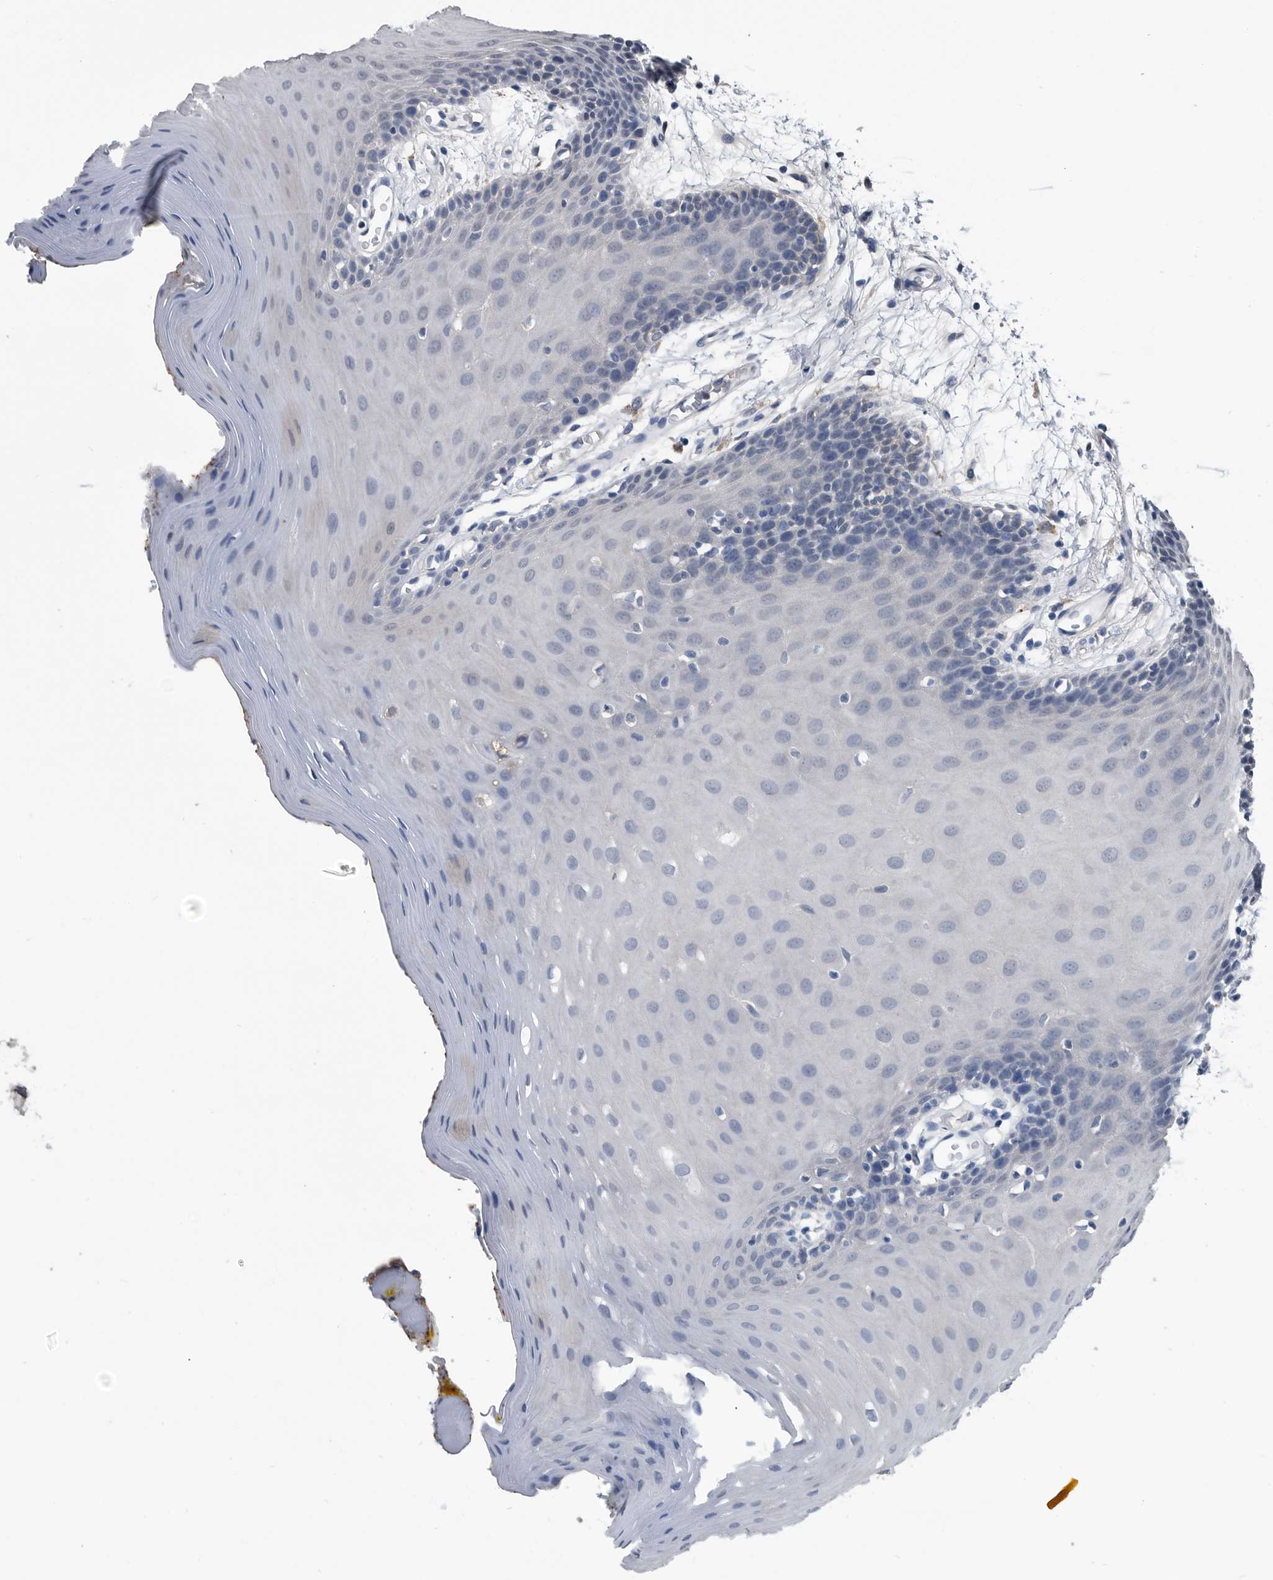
{"staining": {"intensity": "negative", "quantity": "none", "location": "none"}, "tissue": "oral mucosa", "cell_type": "Squamous epithelial cells", "image_type": "normal", "snomed": [{"axis": "morphology", "description": "Normal tissue, NOS"}, {"axis": "morphology", "description": "Squamous cell carcinoma, NOS"}, {"axis": "topography", "description": "Skeletal muscle"}, {"axis": "topography", "description": "Oral tissue"}, {"axis": "topography", "description": "Salivary gland"}, {"axis": "topography", "description": "Head-Neck"}], "caption": "A histopathology image of oral mucosa stained for a protein exhibits no brown staining in squamous epithelial cells. Brightfield microscopy of immunohistochemistry (IHC) stained with DAB (brown) and hematoxylin (blue), captured at high magnification.", "gene": "PDXK", "patient": {"sex": "male", "age": 54}}